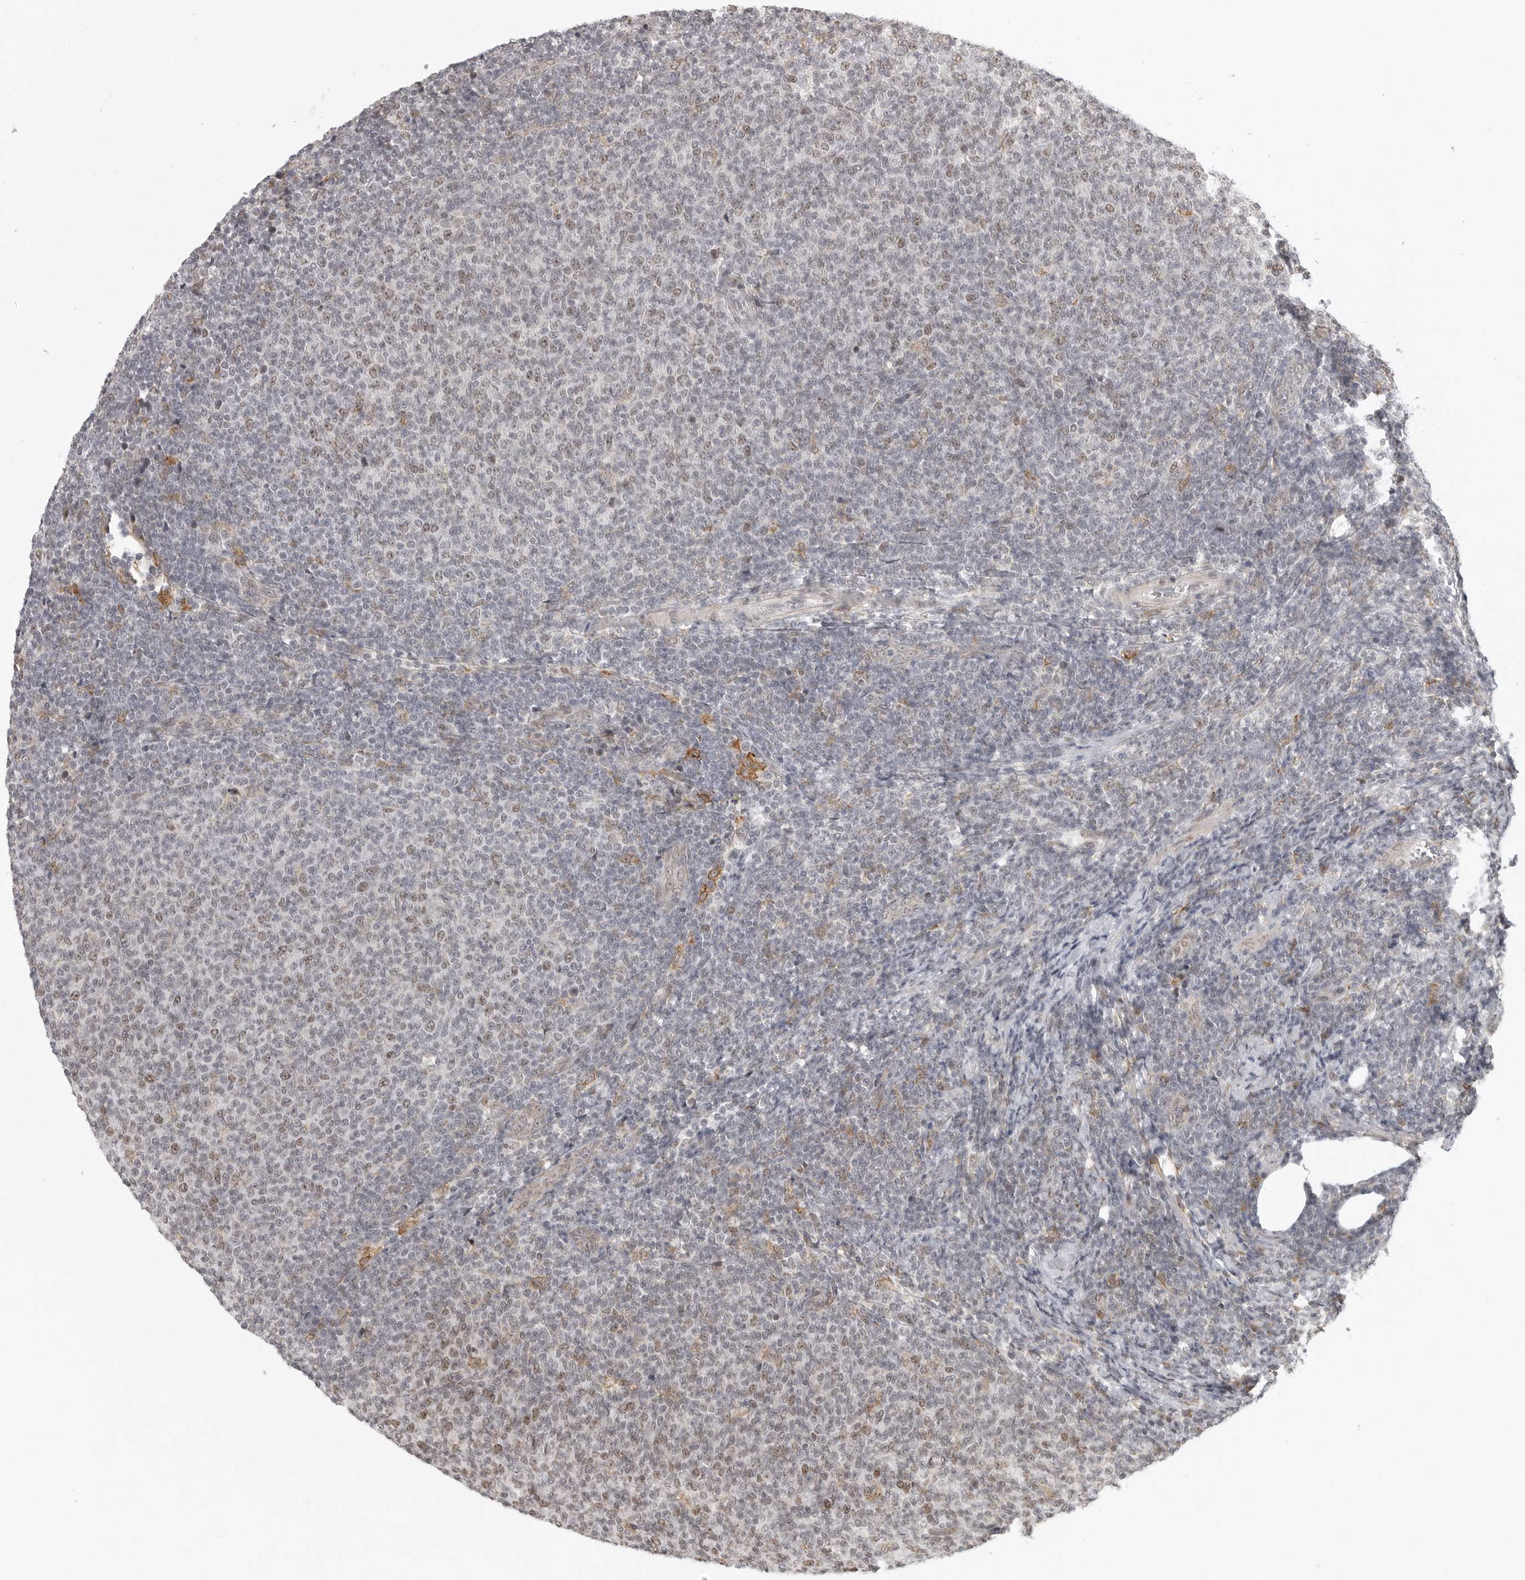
{"staining": {"intensity": "negative", "quantity": "none", "location": "none"}, "tissue": "lymphoma", "cell_type": "Tumor cells", "image_type": "cancer", "snomed": [{"axis": "morphology", "description": "Malignant lymphoma, non-Hodgkin's type, Low grade"}, {"axis": "topography", "description": "Lymph node"}], "caption": "Tumor cells show no significant expression in low-grade malignant lymphoma, non-Hodgkin's type.", "gene": "ISG20L2", "patient": {"sex": "male", "age": 66}}